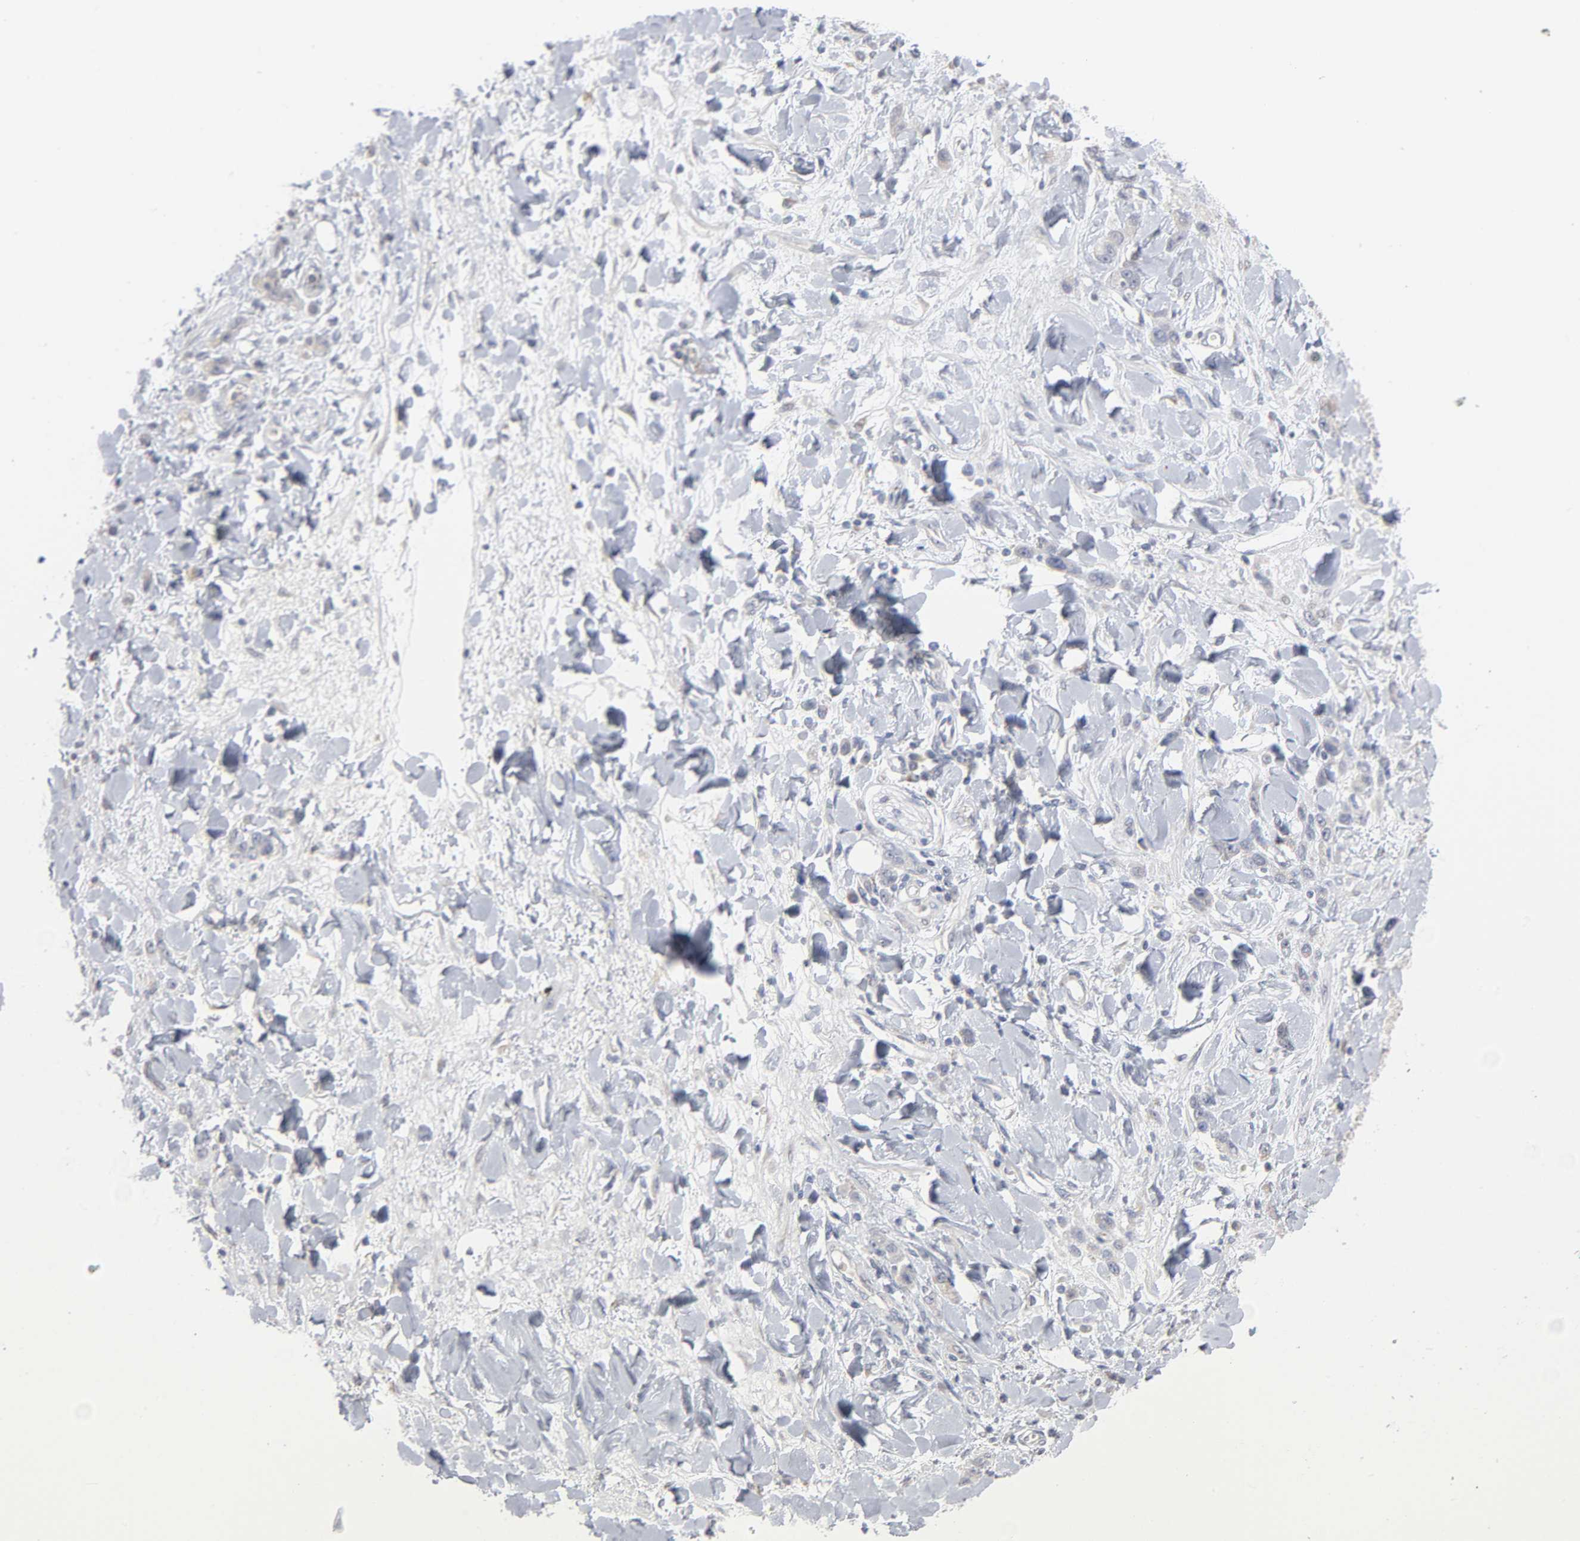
{"staining": {"intensity": "negative", "quantity": "none", "location": "none"}, "tissue": "stomach cancer", "cell_type": "Tumor cells", "image_type": "cancer", "snomed": [{"axis": "morphology", "description": "Normal tissue, NOS"}, {"axis": "morphology", "description": "Adenocarcinoma, NOS"}, {"axis": "topography", "description": "Stomach"}], "caption": "There is no significant positivity in tumor cells of adenocarcinoma (stomach).", "gene": "AK7", "patient": {"sex": "male", "age": 82}}